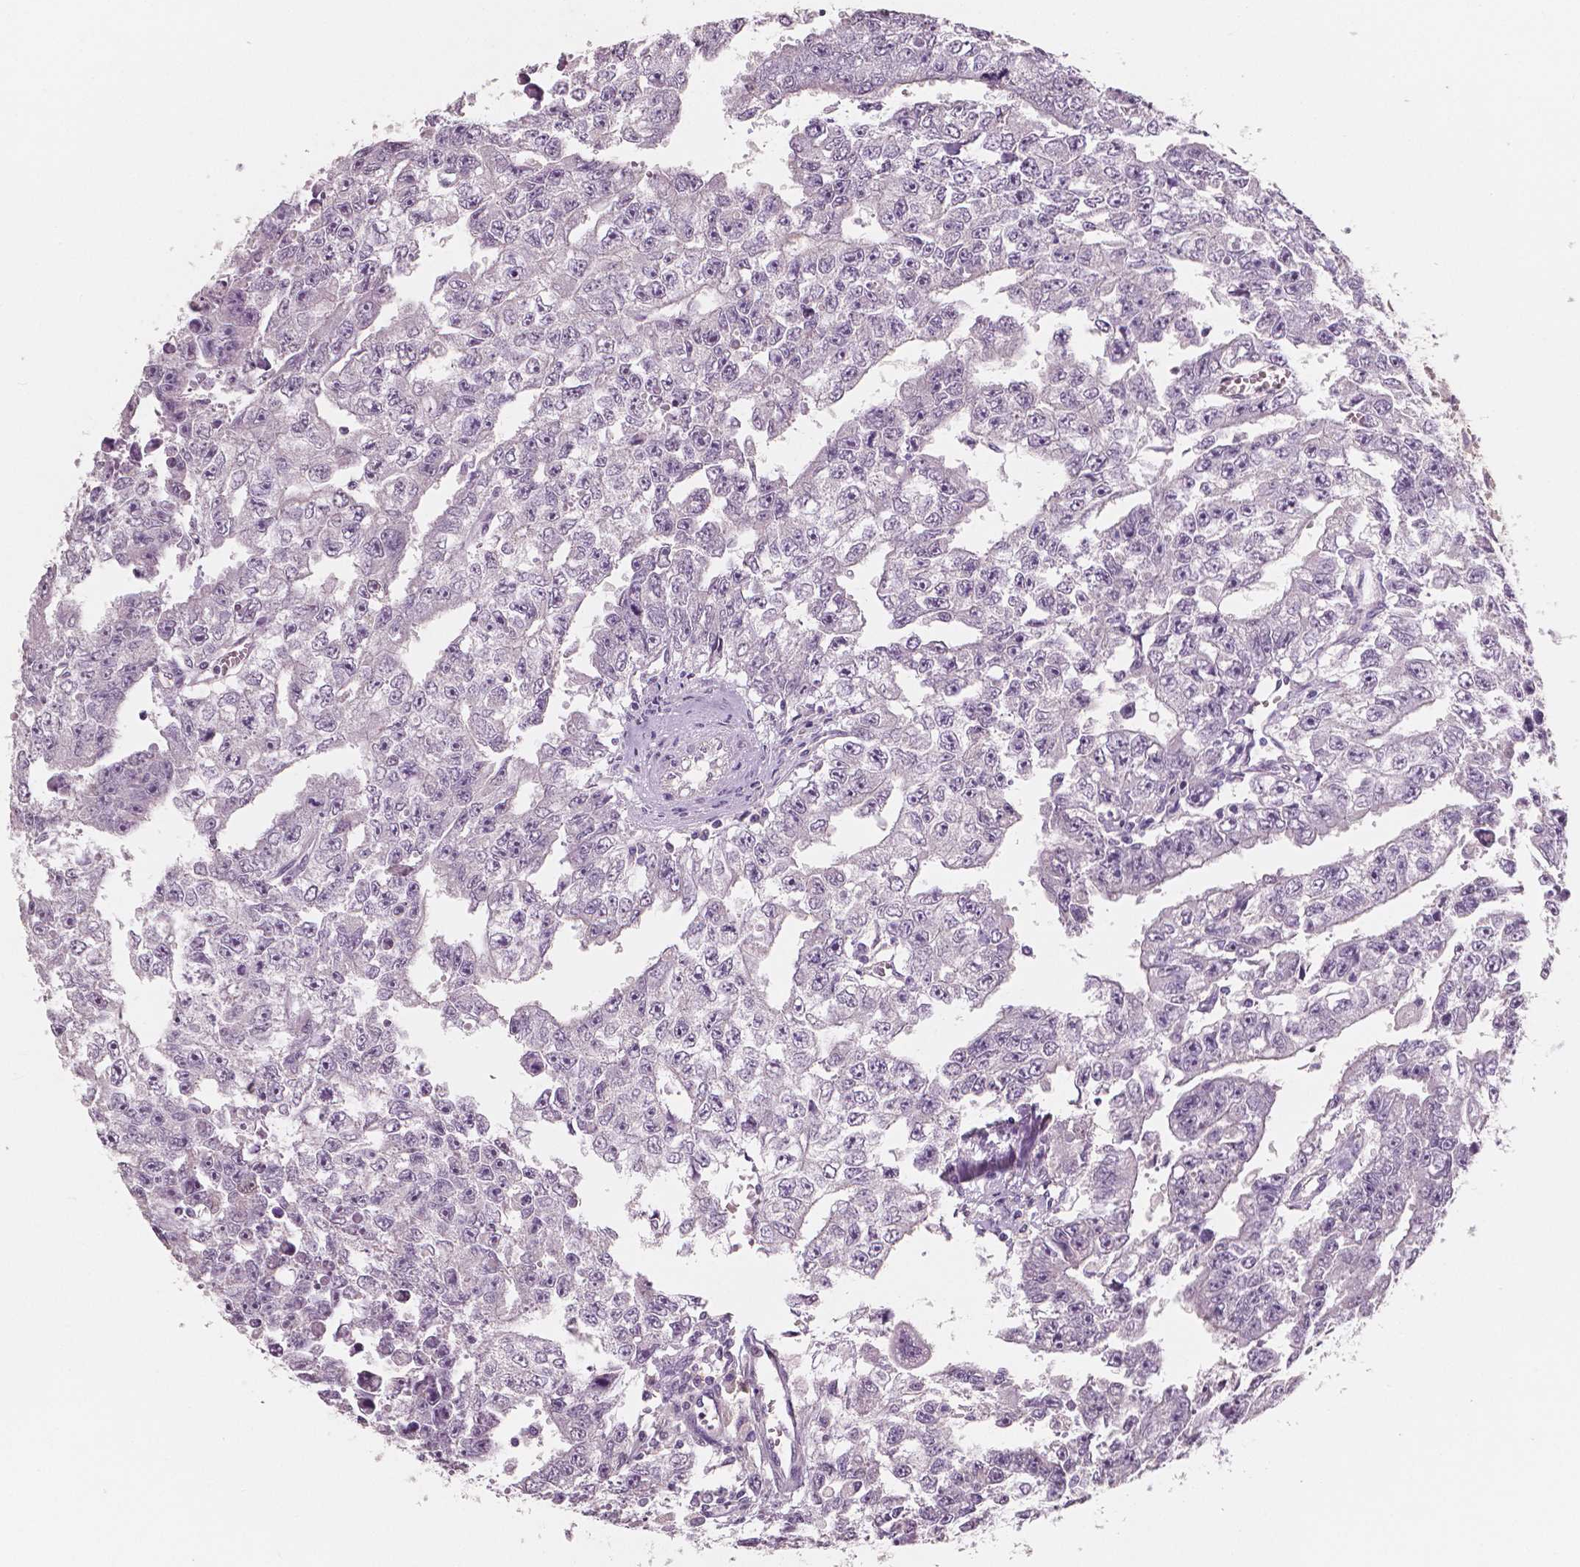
{"staining": {"intensity": "negative", "quantity": "none", "location": "none"}, "tissue": "testis cancer", "cell_type": "Tumor cells", "image_type": "cancer", "snomed": [{"axis": "morphology", "description": "Carcinoma, Embryonal, NOS"}, {"axis": "morphology", "description": "Teratoma, malignant, NOS"}, {"axis": "topography", "description": "Testis"}], "caption": "Tumor cells are negative for protein expression in human testis cancer (embryonal carcinoma). (Stains: DAB (3,3'-diaminobenzidine) immunohistochemistry with hematoxylin counter stain, Microscopy: brightfield microscopy at high magnification).", "gene": "NECAB1", "patient": {"sex": "male", "age": 24}}